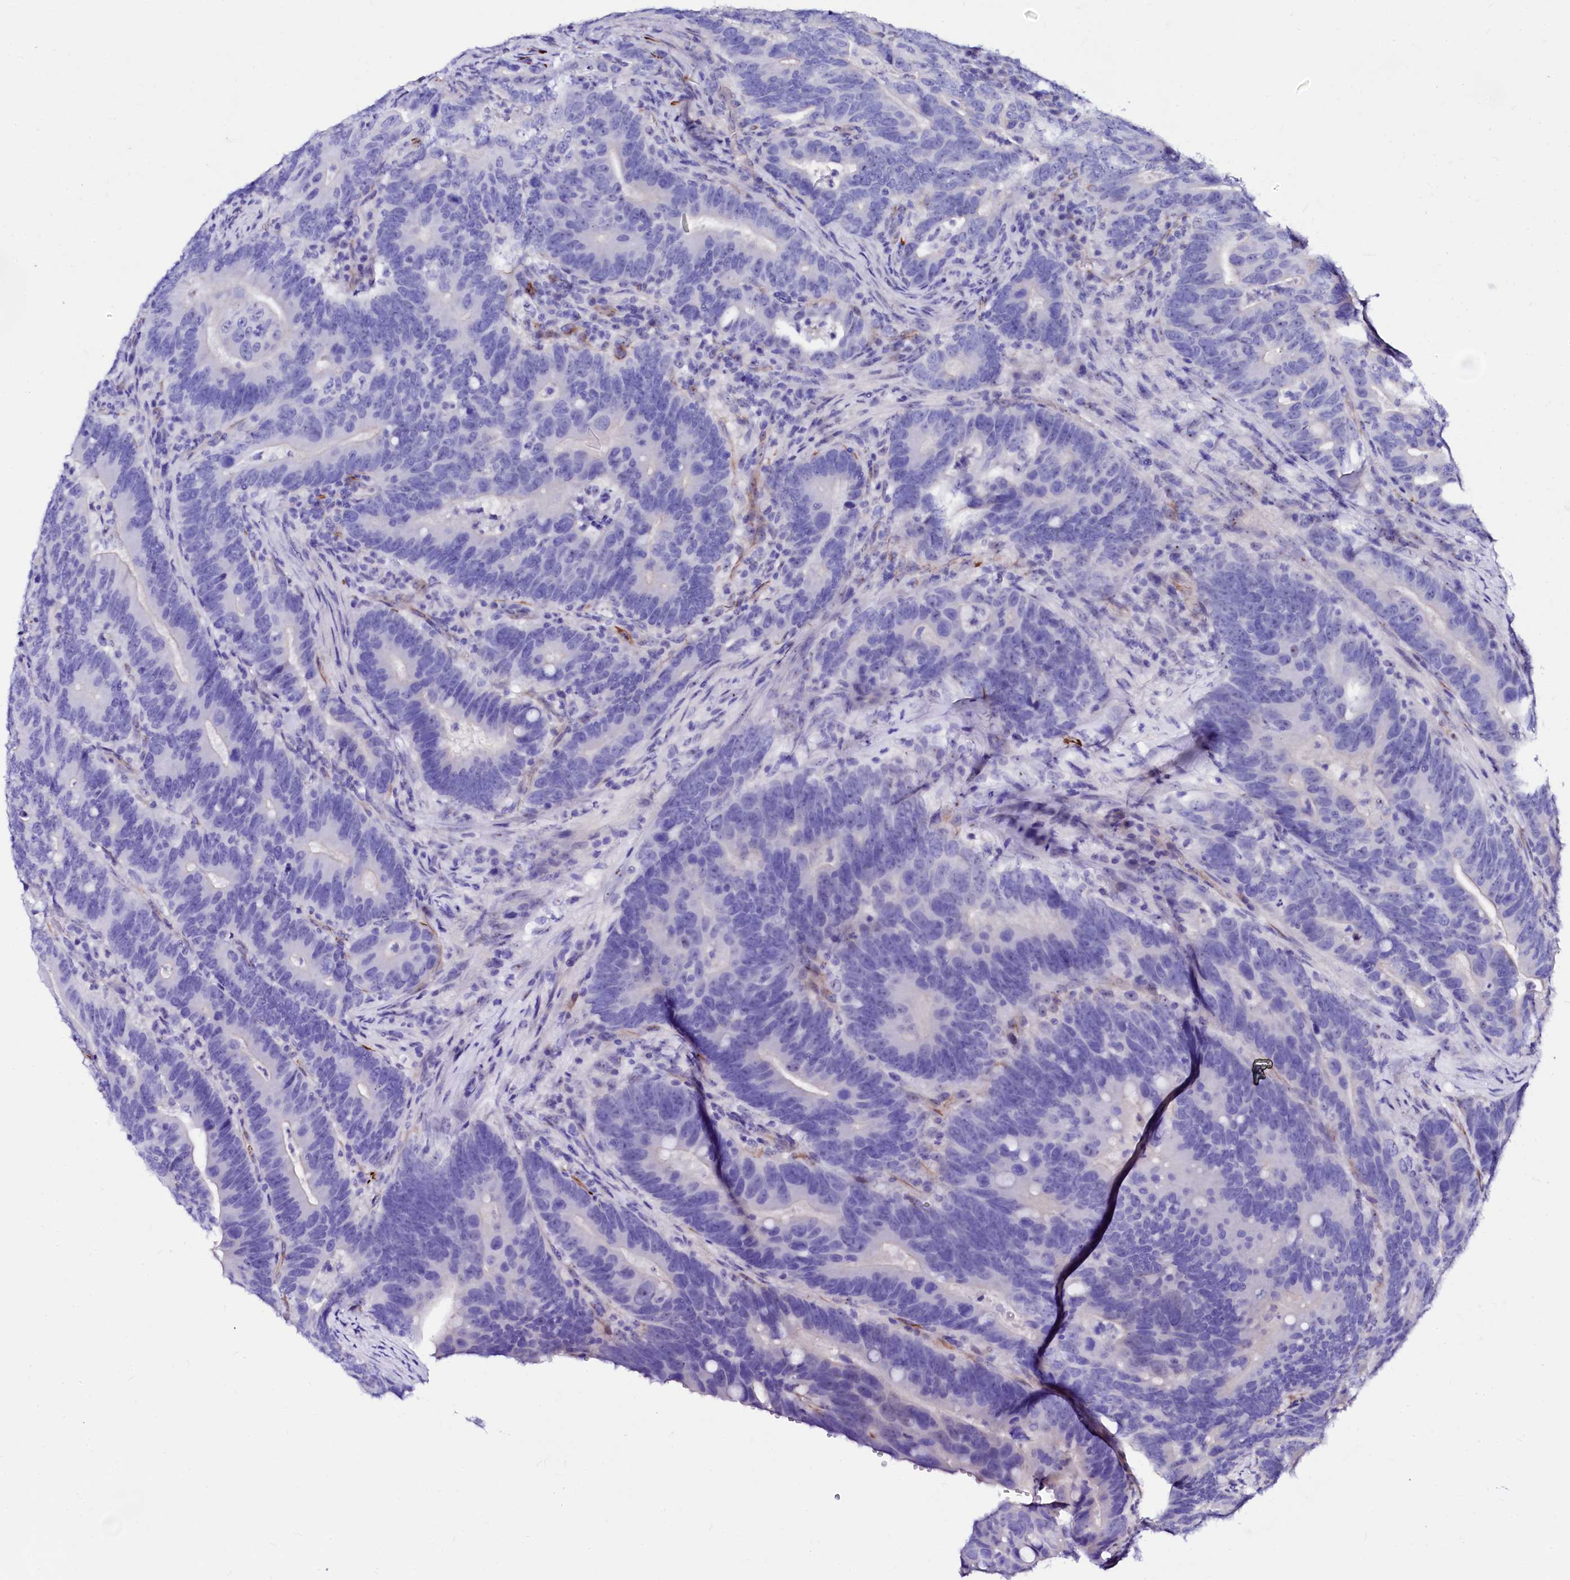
{"staining": {"intensity": "negative", "quantity": "none", "location": "none"}, "tissue": "colorectal cancer", "cell_type": "Tumor cells", "image_type": "cancer", "snomed": [{"axis": "morphology", "description": "Adenocarcinoma, NOS"}, {"axis": "topography", "description": "Colon"}], "caption": "Photomicrograph shows no protein expression in tumor cells of colorectal adenocarcinoma tissue. Nuclei are stained in blue.", "gene": "SFR1", "patient": {"sex": "female", "age": 66}}